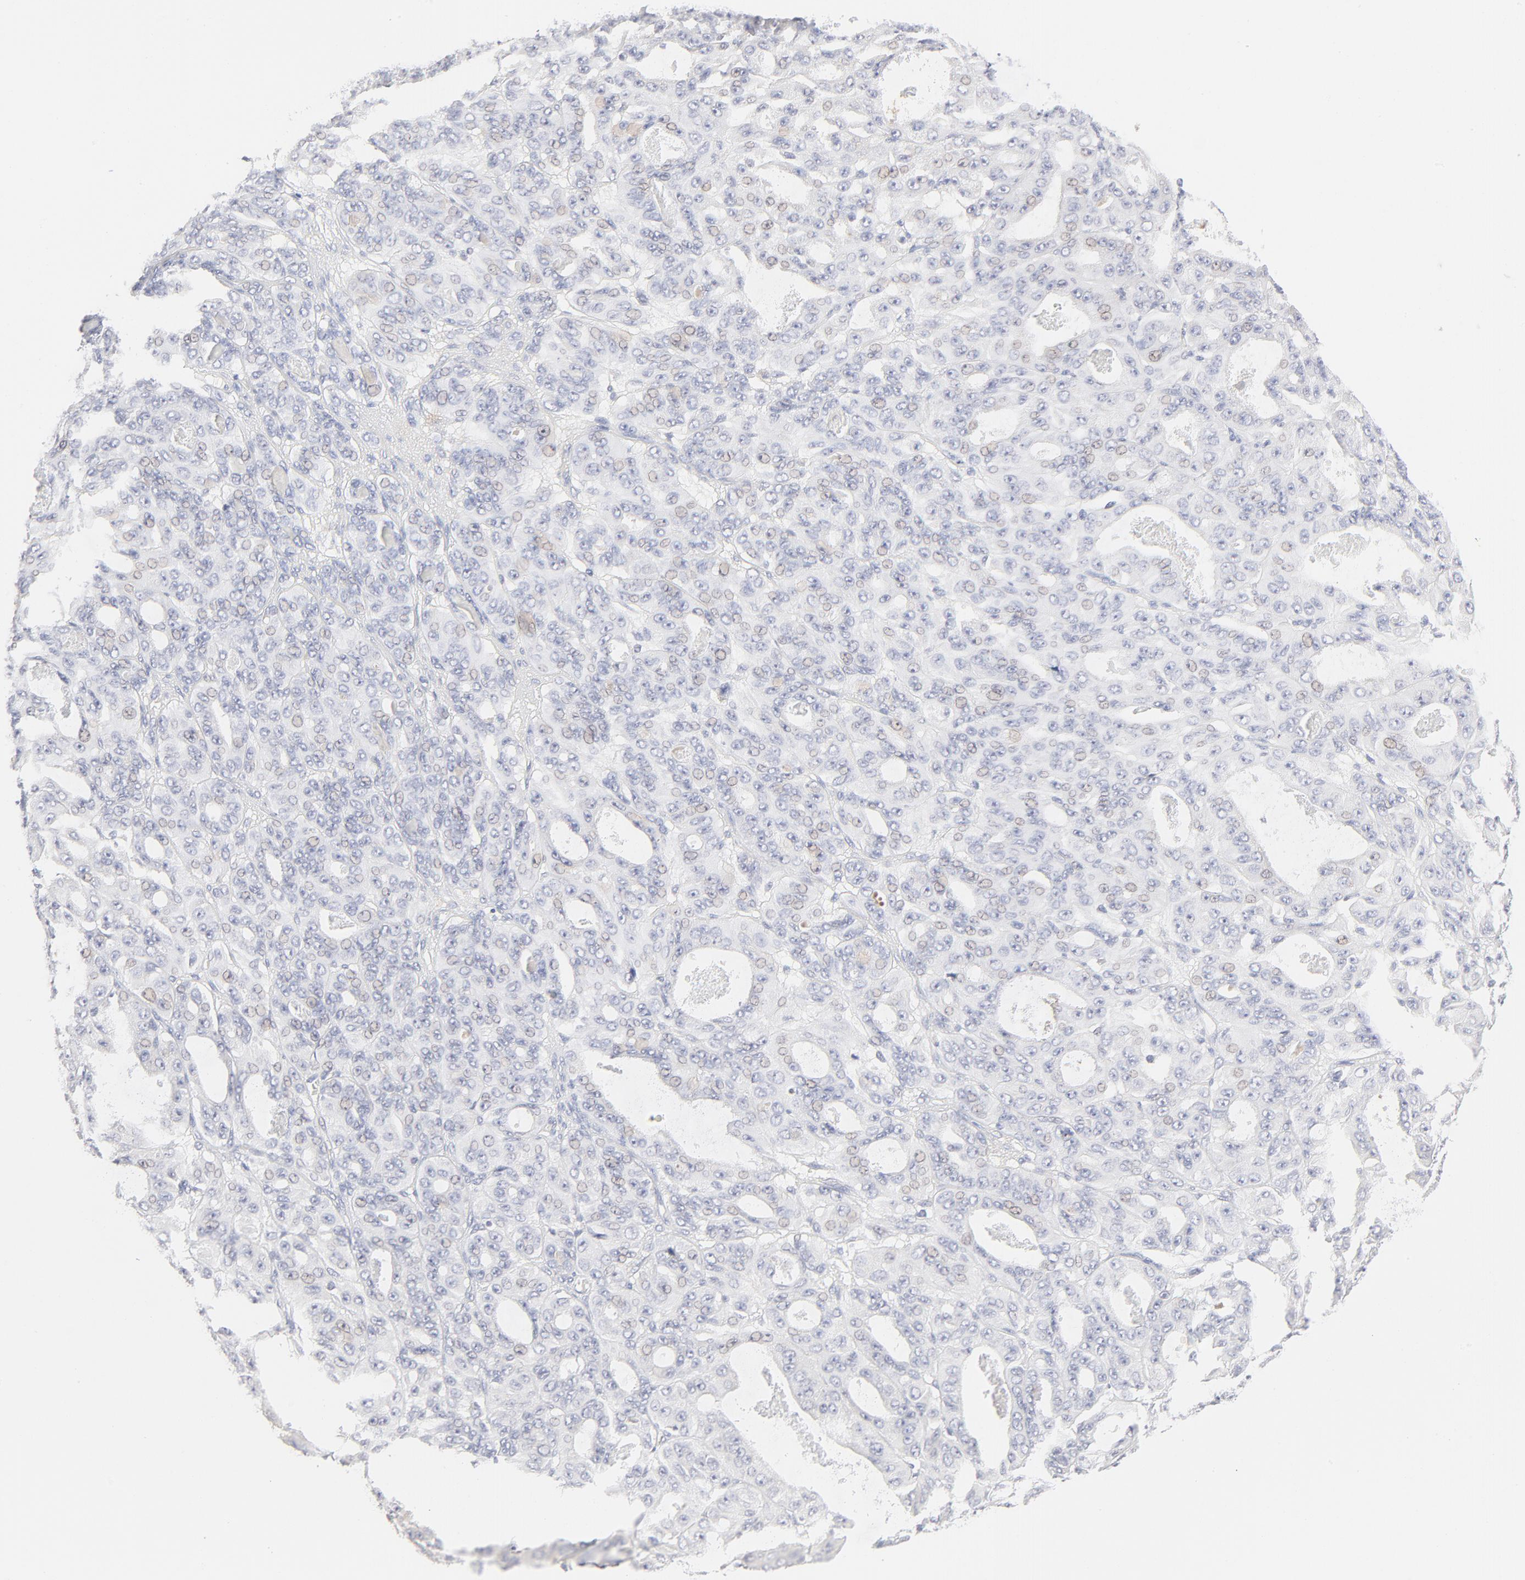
{"staining": {"intensity": "weak", "quantity": "<25%", "location": "cytoplasmic/membranous"}, "tissue": "ovarian cancer", "cell_type": "Tumor cells", "image_type": "cancer", "snomed": [{"axis": "morphology", "description": "Carcinoma, endometroid"}, {"axis": "topography", "description": "Ovary"}], "caption": "This is an immunohistochemistry (IHC) photomicrograph of human ovarian endometroid carcinoma. There is no staining in tumor cells.", "gene": "RPS21", "patient": {"sex": "female", "age": 61}}